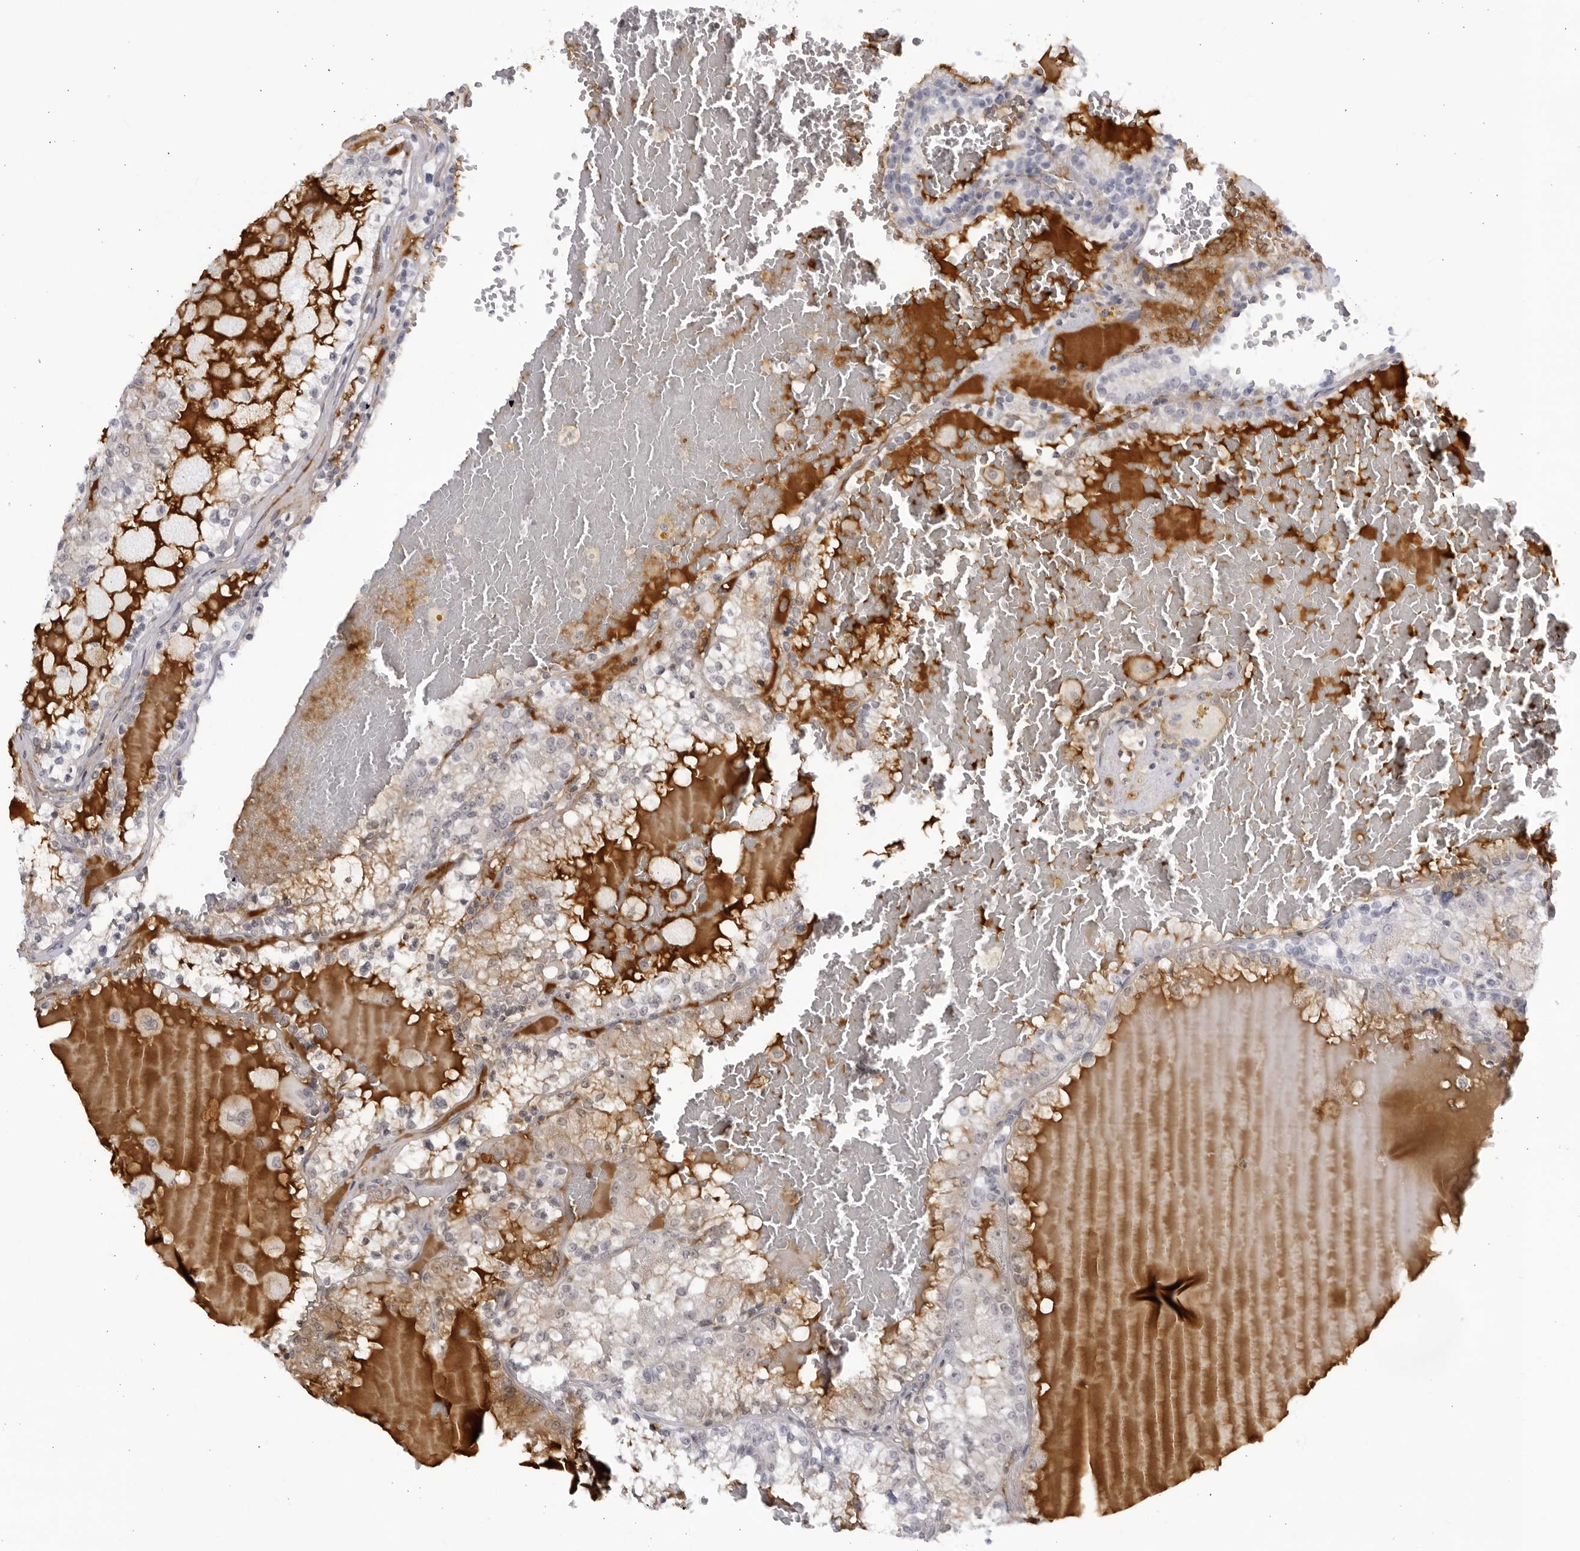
{"staining": {"intensity": "negative", "quantity": "none", "location": "none"}, "tissue": "renal cancer", "cell_type": "Tumor cells", "image_type": "cancer", "snomed": [{"axis": "morphology", "description": "Adenocarcinoma, NOS"}, {"axis": "topography", "description": "Kidney"}], "caption": "Micrograph shows no protein expression in tumor cells of adenocarcinoma (renal) tissue. The staining was performed using DAB to visualize the protein expression in brown, while the nuclei were stained in blue with hematoxylin (Magnification: 20x).", "gene": "CNBD1", "patient": {"sex": "female", "age": 56}}